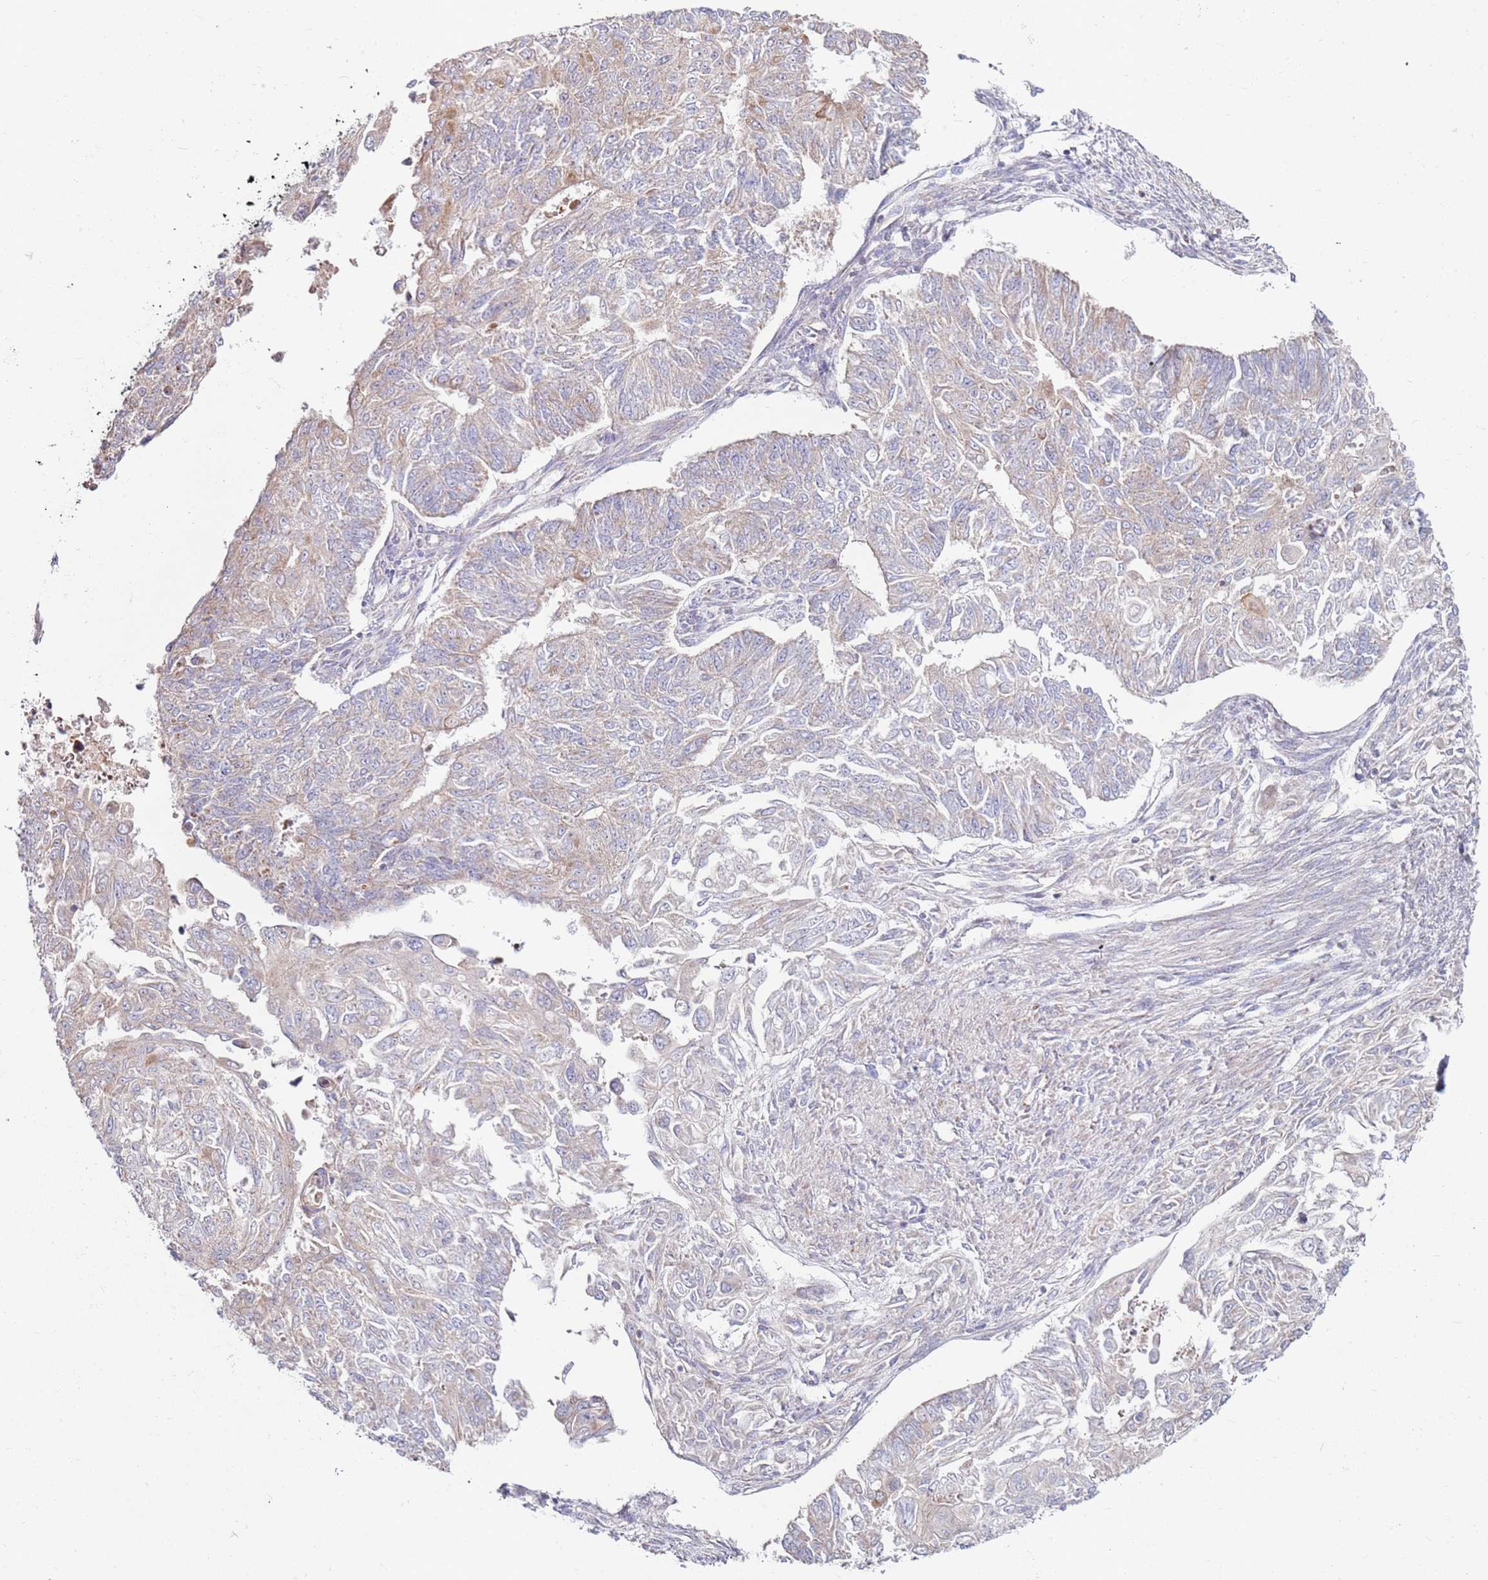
{"staining": {"intensity": "weak", "quantity": "<25%", "location": "cytoplasmic/membranous"}, "tissue": "endometrial cancer", "cell_type": "Tumor cells", "image_type": "cancer", "snomed": [{"axis": "morphology", "description": "Adenocarcinoma, NOS"}, {"axis": "topography", "description": "Endometrium"}], "caption": "Endometrial cancer (adenocarcinoma) stained for a protein using immunohistochemistry demonstrates no positivity tumor cells.", "gene": "CNOT9", "patient": {"sex": "female", "age": 32}}